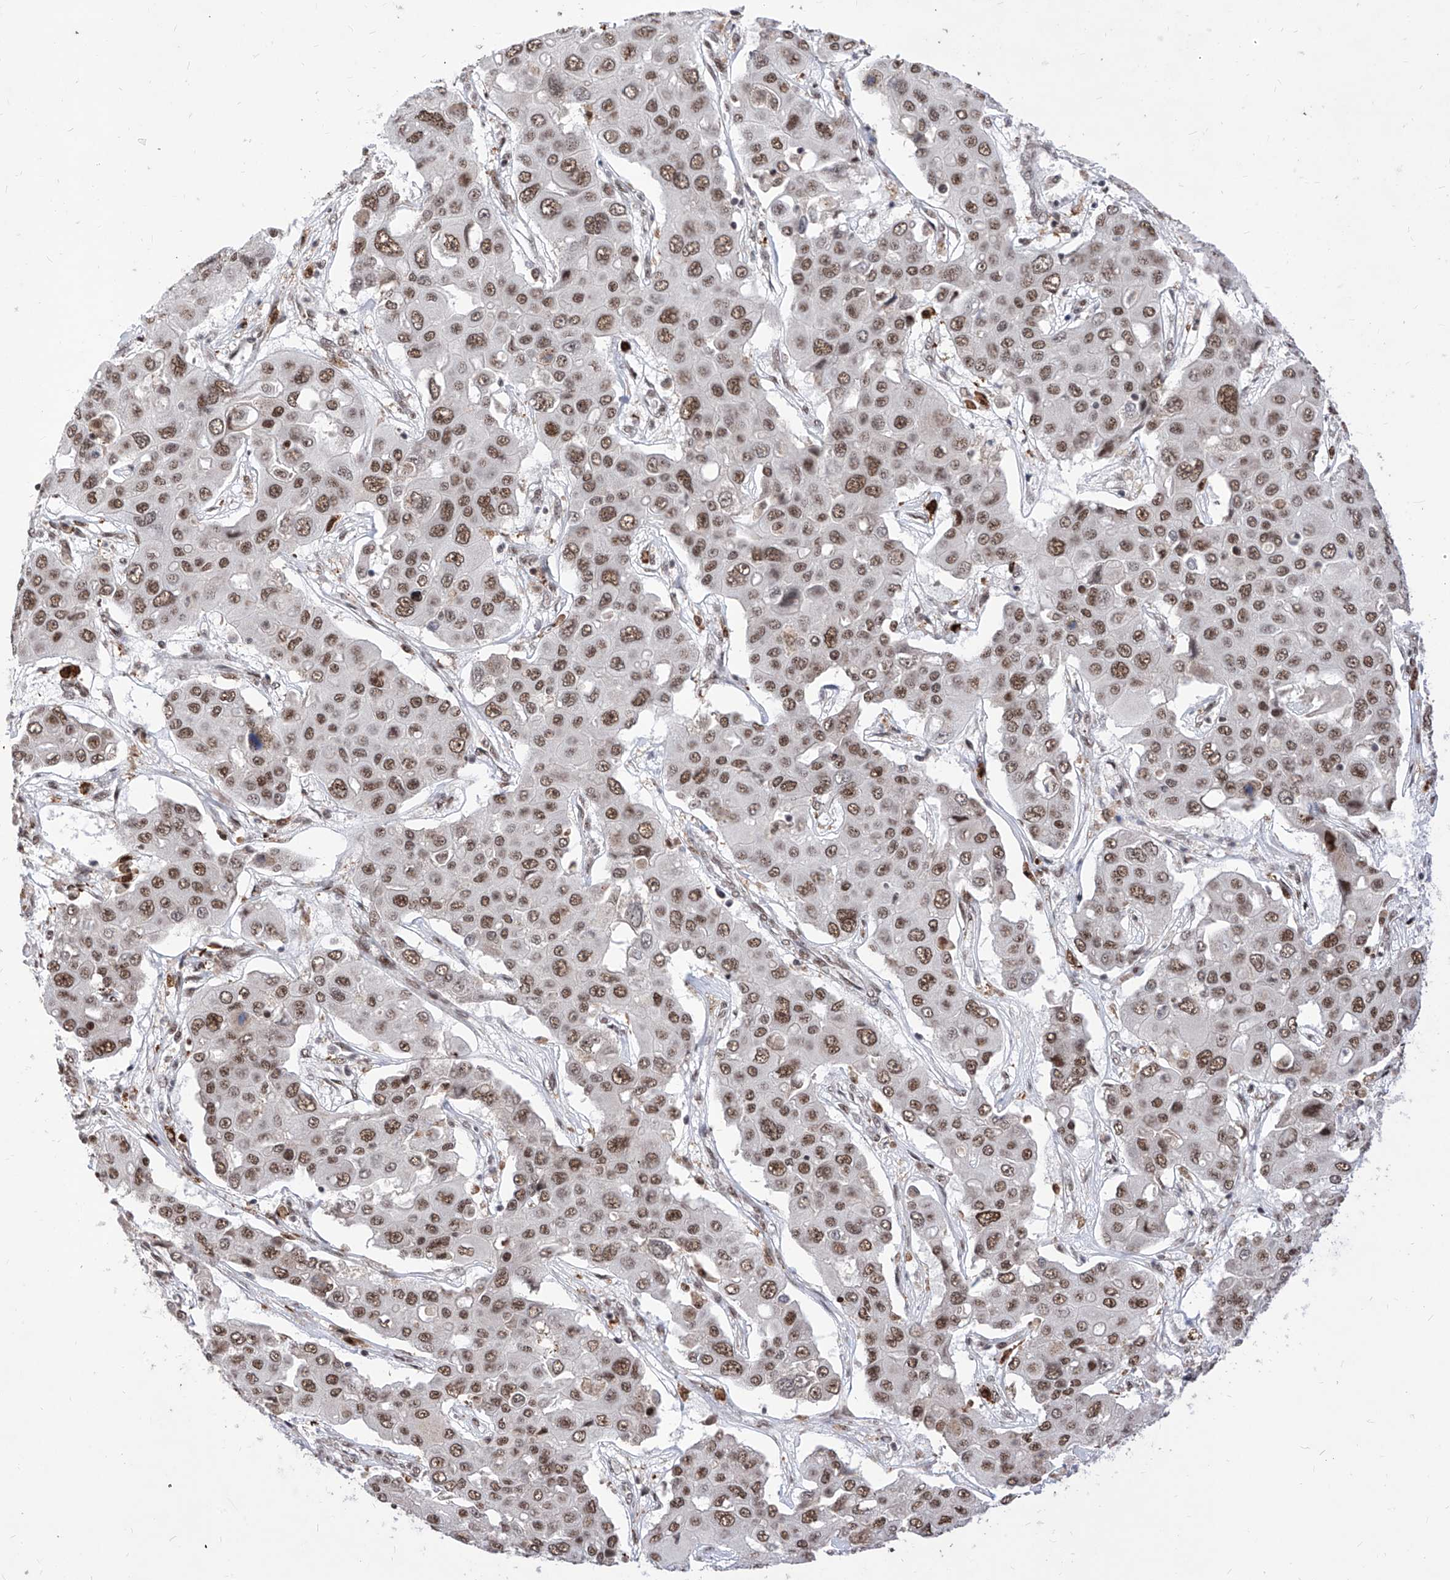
{"staining": {"intensity": "moderate", "quantity": ">75%", "location": "nuclear"}, "tissue": "liver cancer", "cell_type": "Tumor cells", "image_type": "cancer", "snomed": [{"axis": "morphology", "description": "Cholangiocarcinoma"}, {"axis": "topography", "description": "Liver"}], "caption": "Protein staining of liver cancer tissue reveals moderate nuclear staining in approximately >75% of tumor cells.", "gene": "PHF5A", "patient": {"sex": "male", "age": 67}}